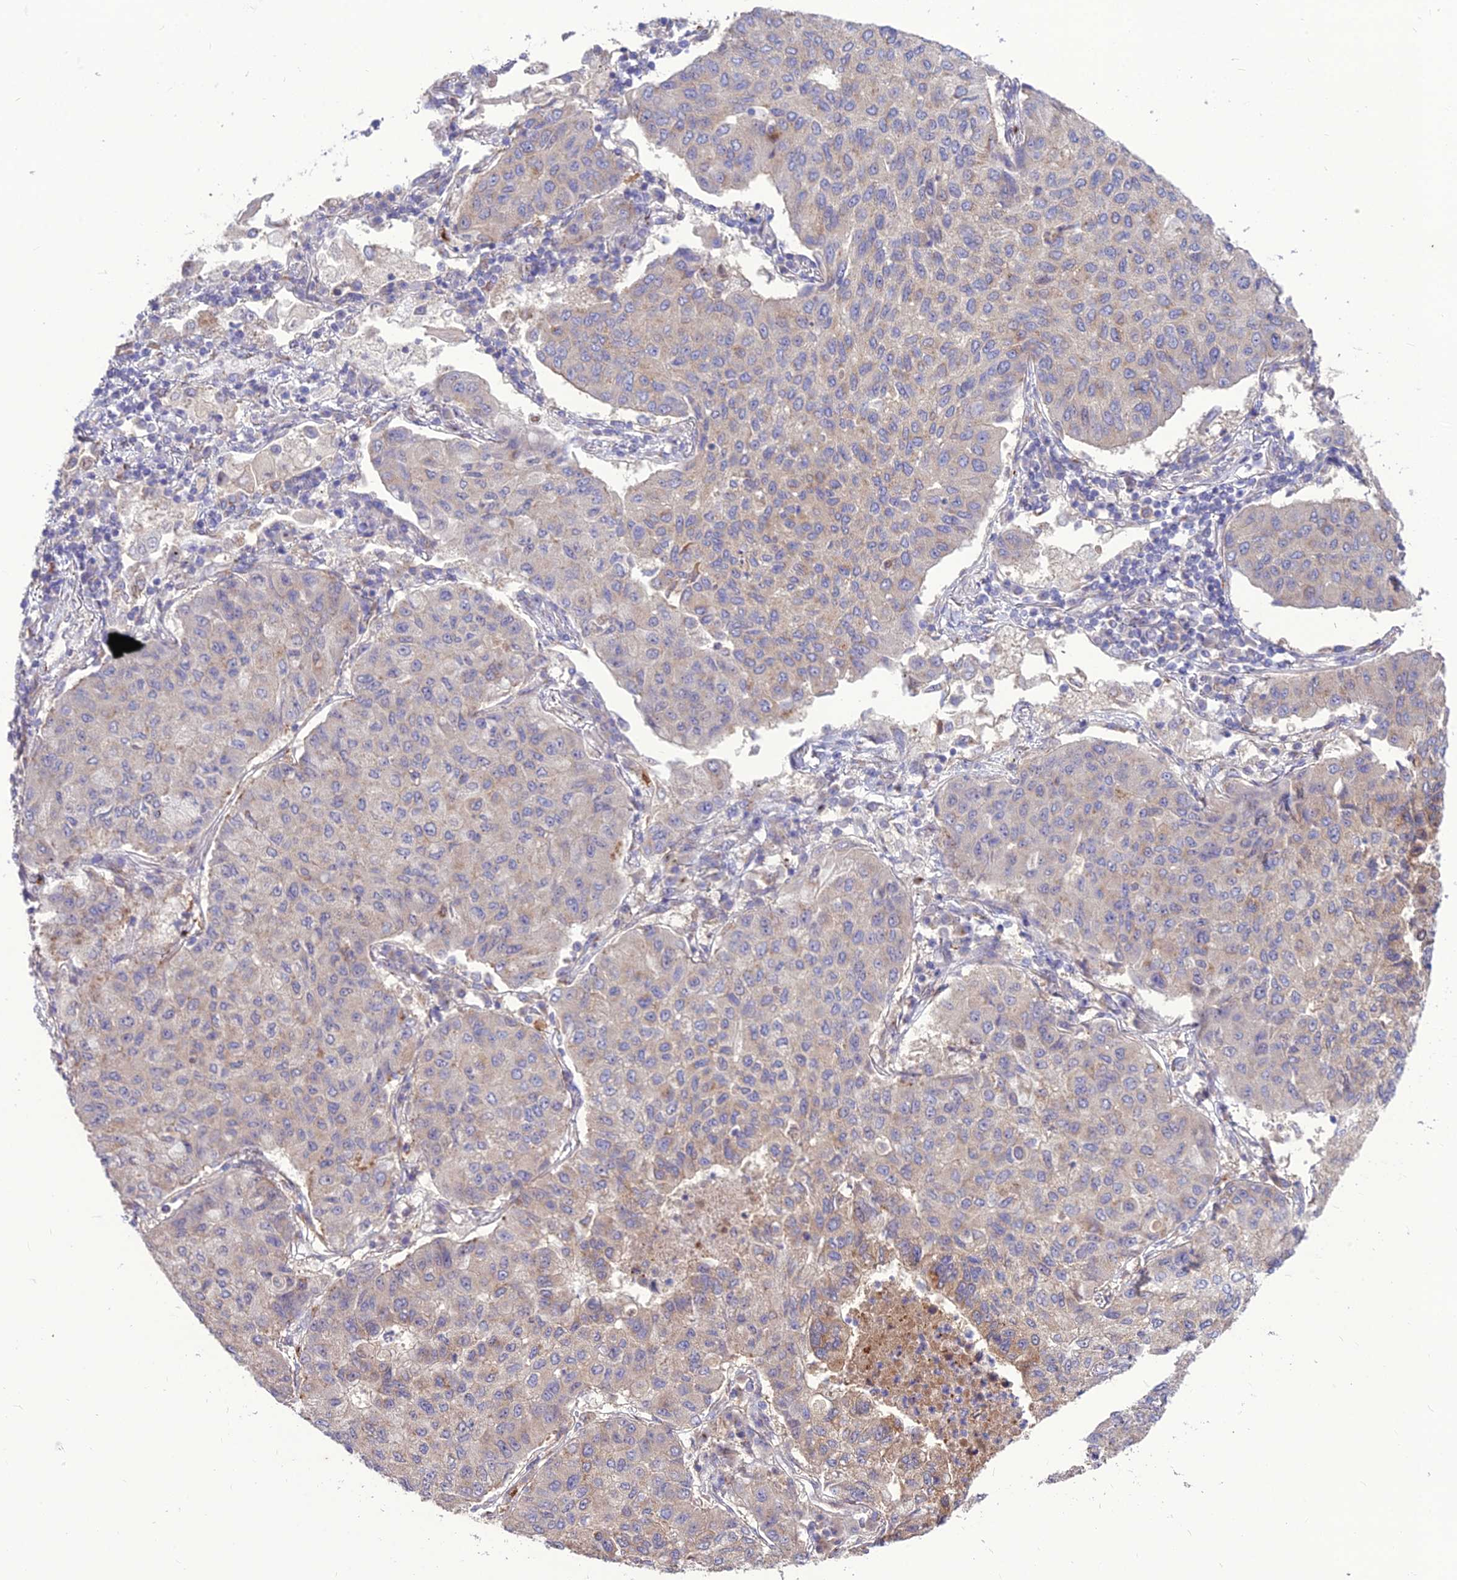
{"staining": {"intensity": "negative", "quantity": "none", "location": "none"}, "tissue": "lung cancer", "cell_type": "Tumor cells", "image_type": "cancer", "snomed": [{"axis": "morphology", "description": "Squamous cell carcinoma, NOS"}, {"axis": "topography", "description": "Lung"}], "caption": "Tumor cells show no significant positivity in lung squamous cell carcinoma.", "gene": "SPRYD7", "patient": {"sex": "male", "age": 74}}